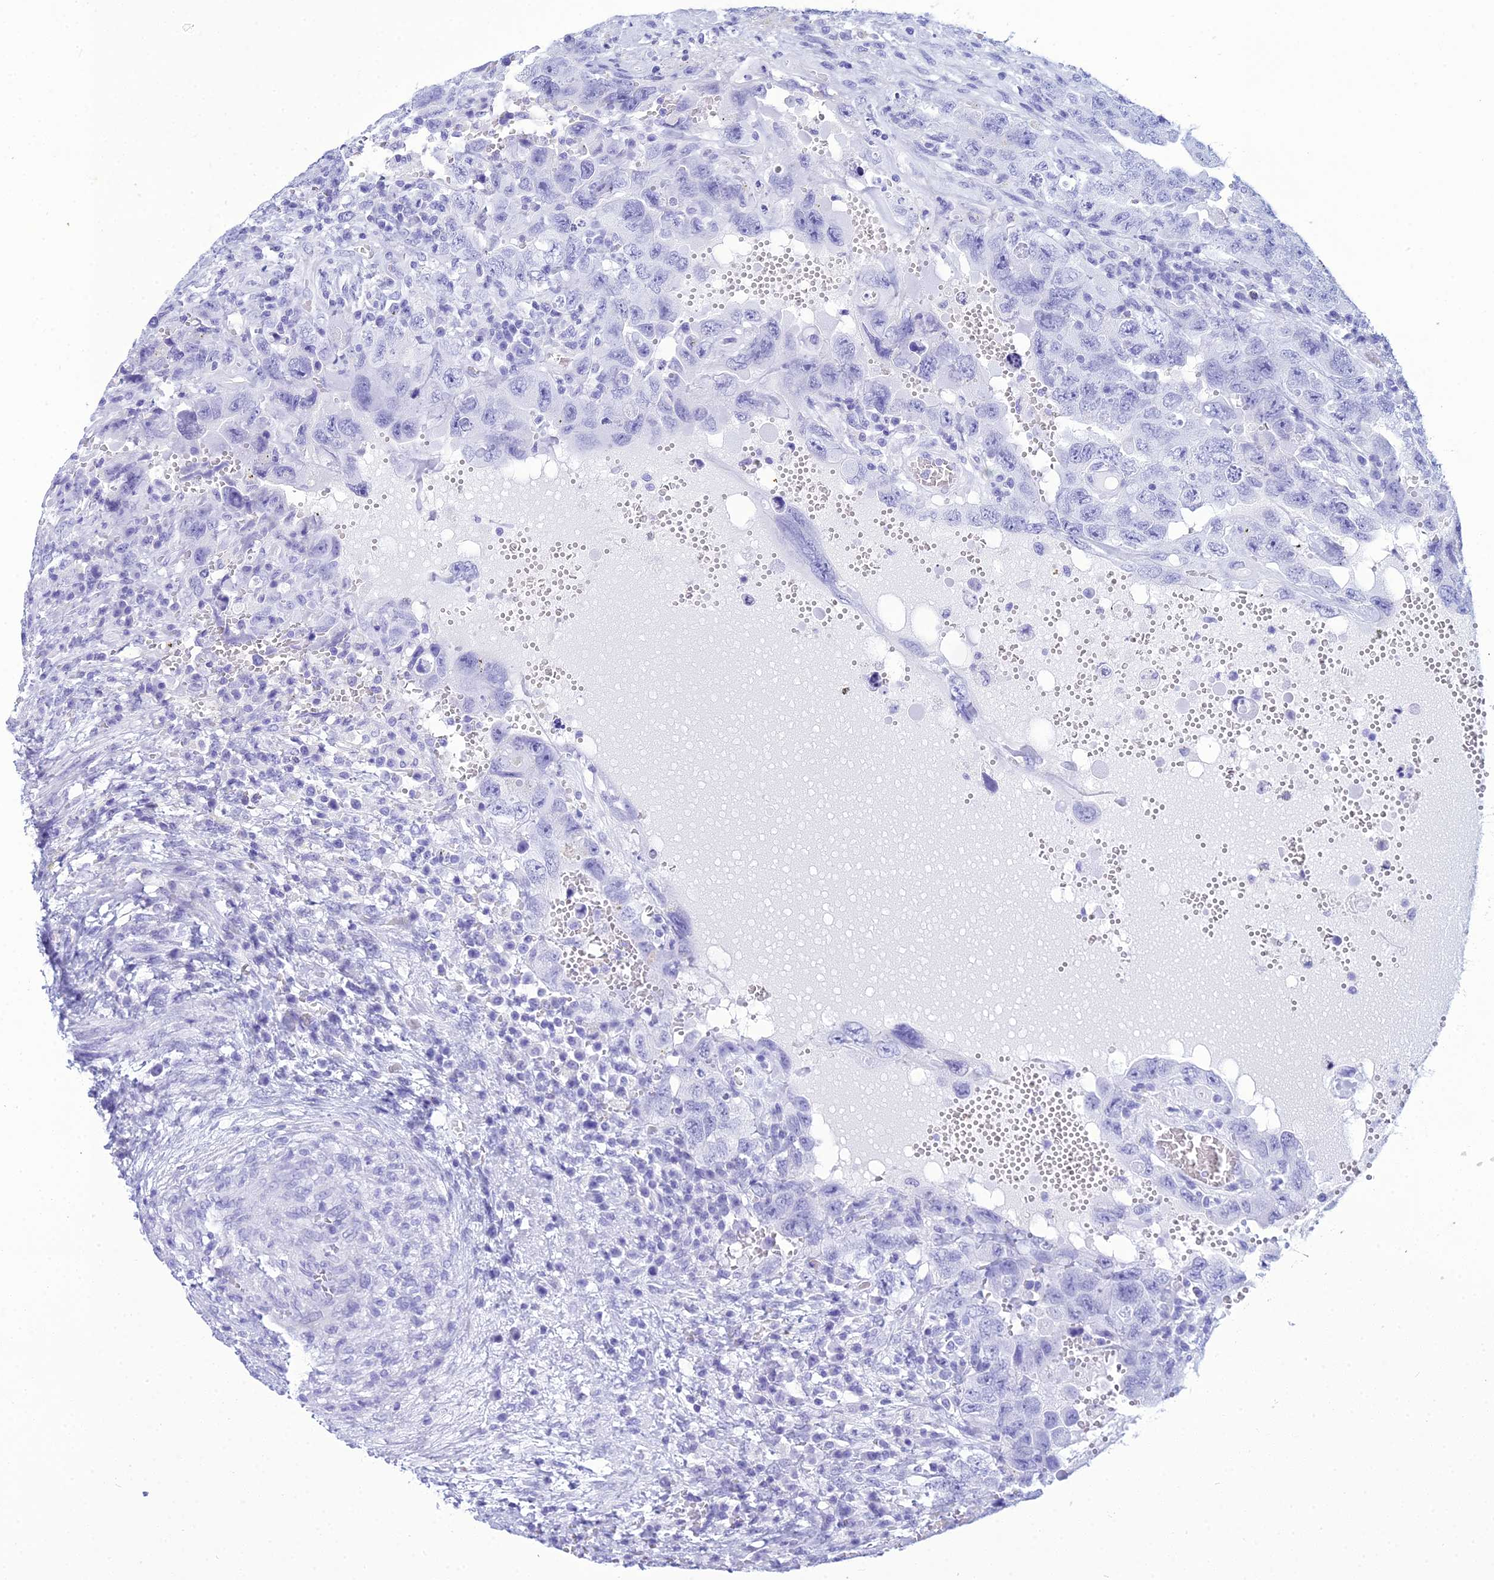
{"staining": {"intensity": "negative", "quantity": "none", "location": "none"}, "tissue": "testis cancer", "cell_type": "Tumor cells", "image_type": "cancer", "snomed": [{"axis": "morphology", "description": "Carcinoma, Embryonal, NOS"}, {"axis": "topography", "description": "Testis"}], "caption": "This is an IHC photomicrograph of human testis cancer. There is no staining in tumor cells.", "gene": "ZNF442", "patient": {"sex": "male", "age": 26}}